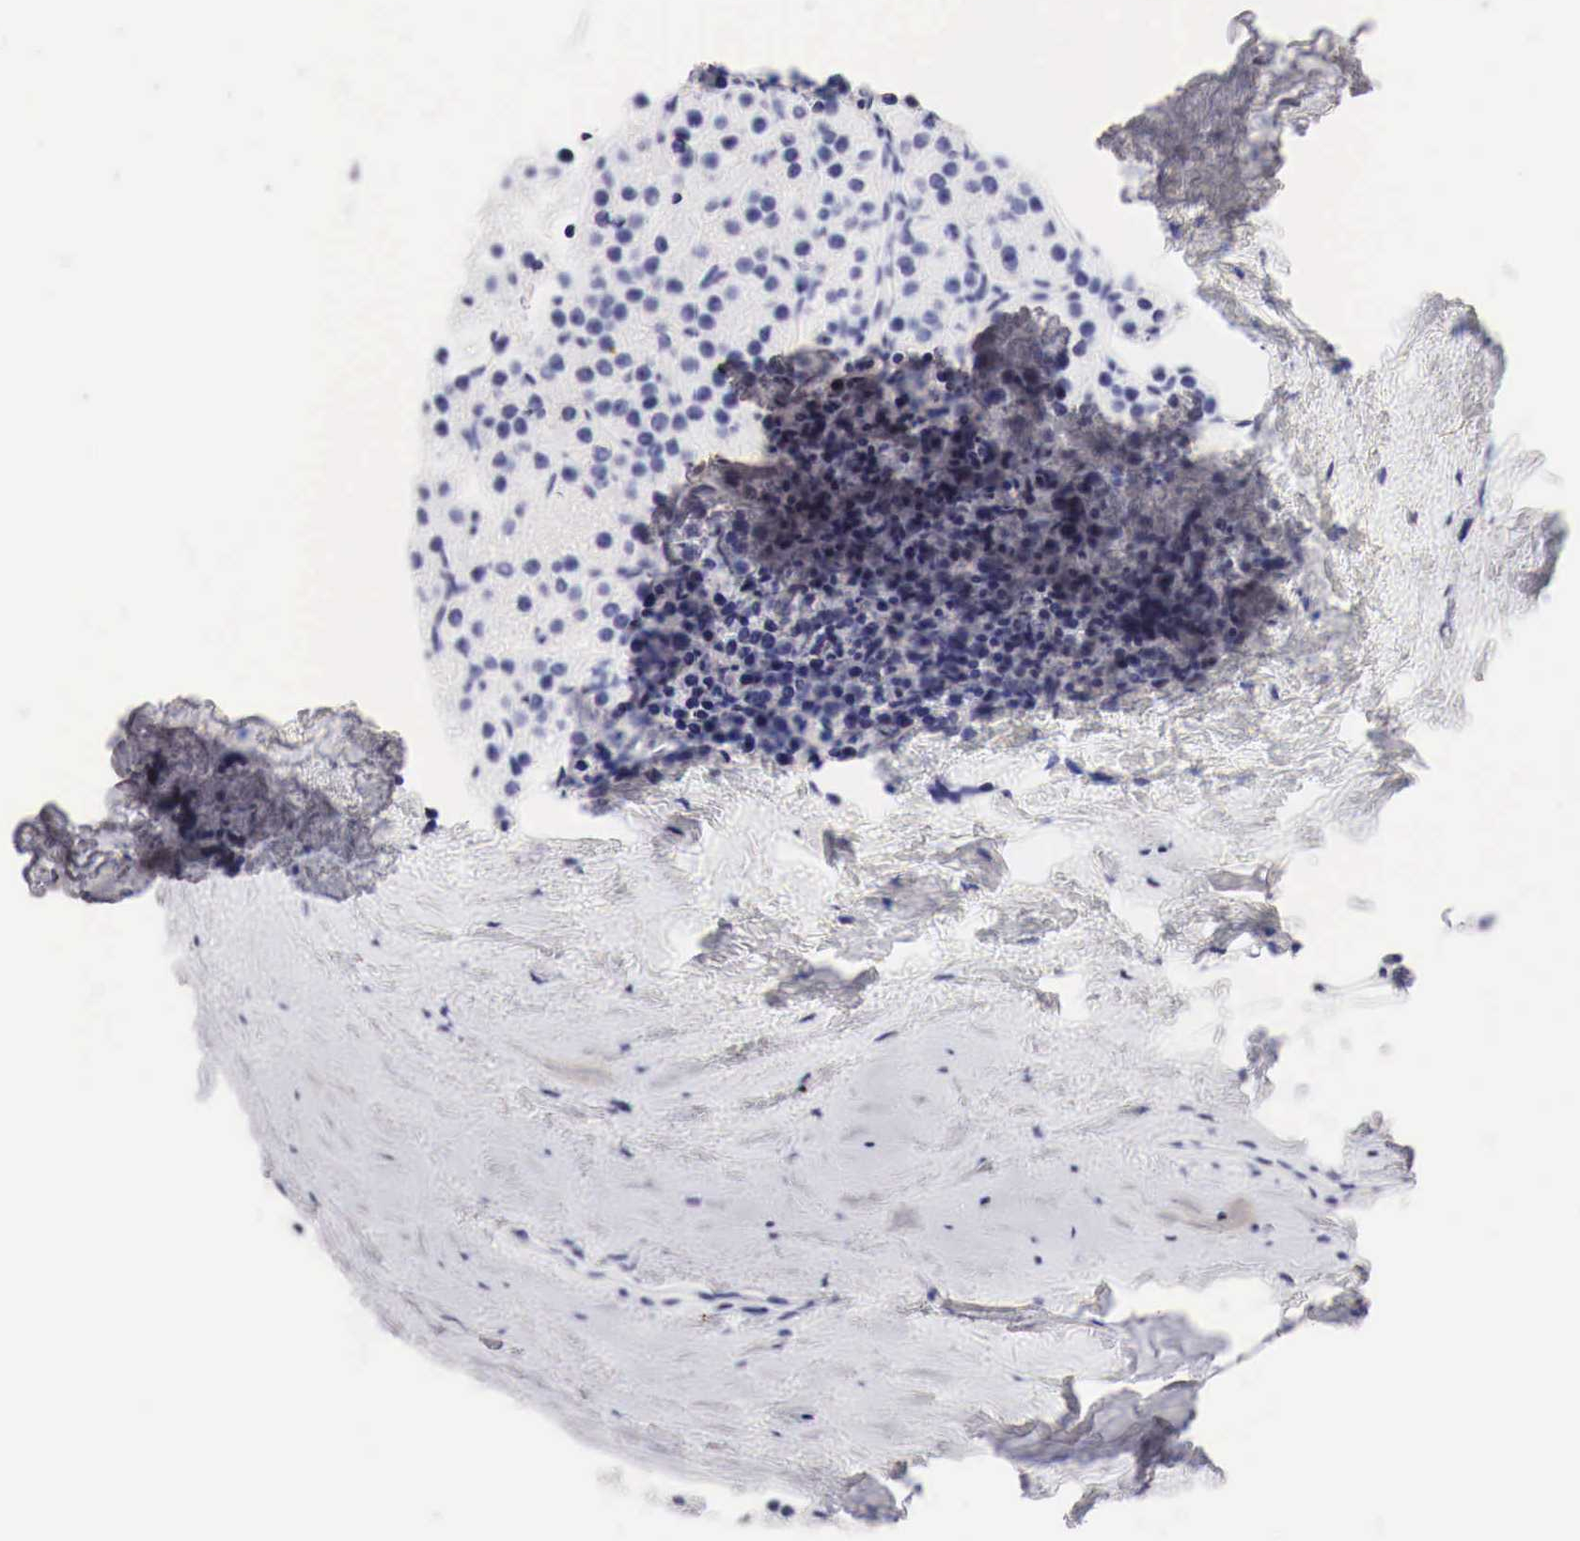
{"staining": {"intensity": "negative", "quantity": "none", "location": "none"}, "tissue": "parathyroid gland", "cell_type": "Glandular cells", "image_type": "normal", "snomed": [{"axis": "morphology", "description": "Normal tissue, NOS"}, {"axis": "topography", "description": "Parathyroid gland"}], "caption": "The immunohistochemistry micrograph has no significant expression in glandular cells of parathyroid gland. (Immunohistochemistry, brightfield microscopy, high magnification).", "gene": "CDKN2A", "patient": {"sex": "female", "age": 54}}